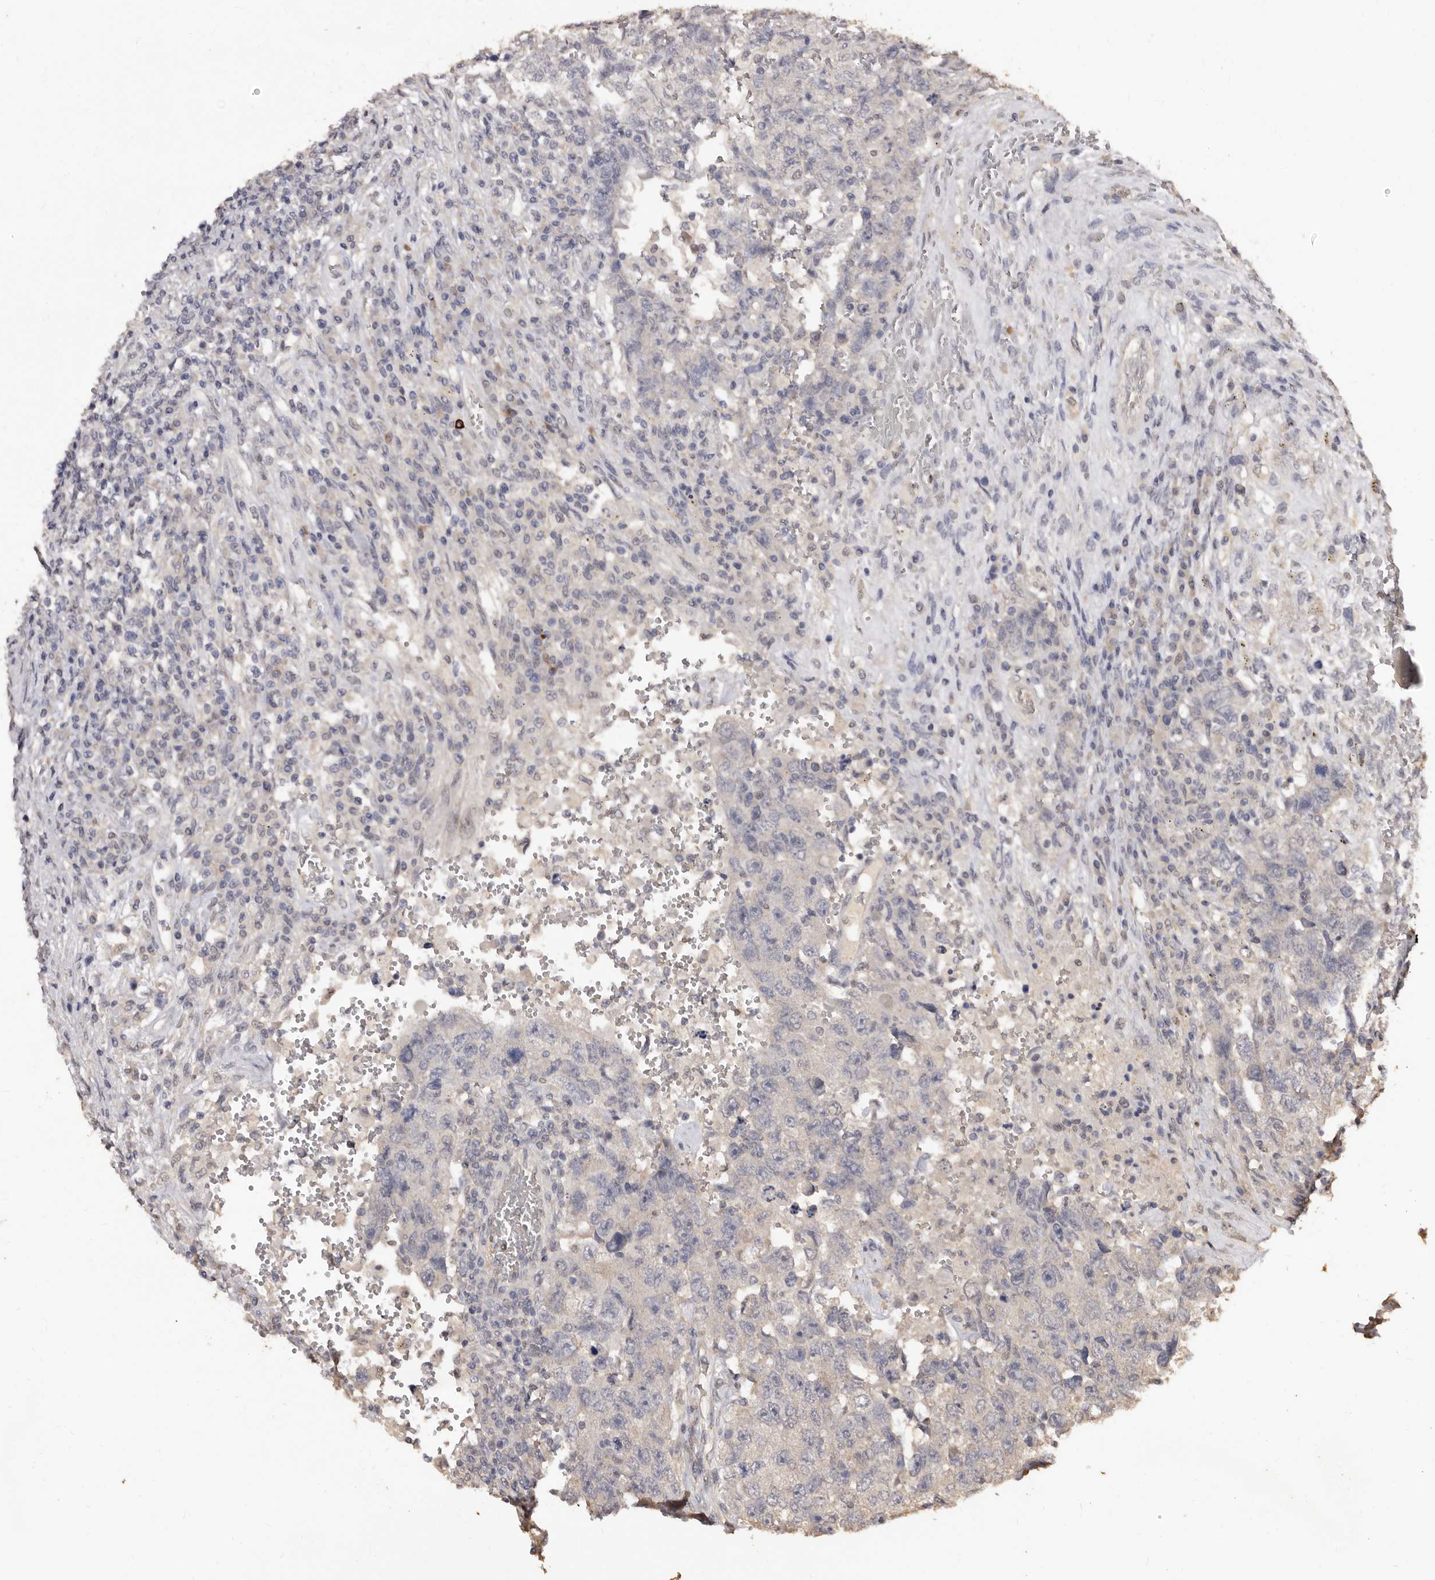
{"staining": {"intensity": "negative", "quantity": "none", "location": "none"}, "tissue": "testis cancer", "cell_type": "Tumor cells", "image_type": "cancer", "snomed": [{"axis": "morphology", "description": "Carcinoma, Embryonal, NOS"}, {"axis": "topography", "description": "Testis"}], "caption": "This is a photomicrograph of immunohistochemistry staining of testis cancer, which shows no expression in tumor cells.", "gene": "INAVA", "patient": {"sex": "male", "age": 26}}